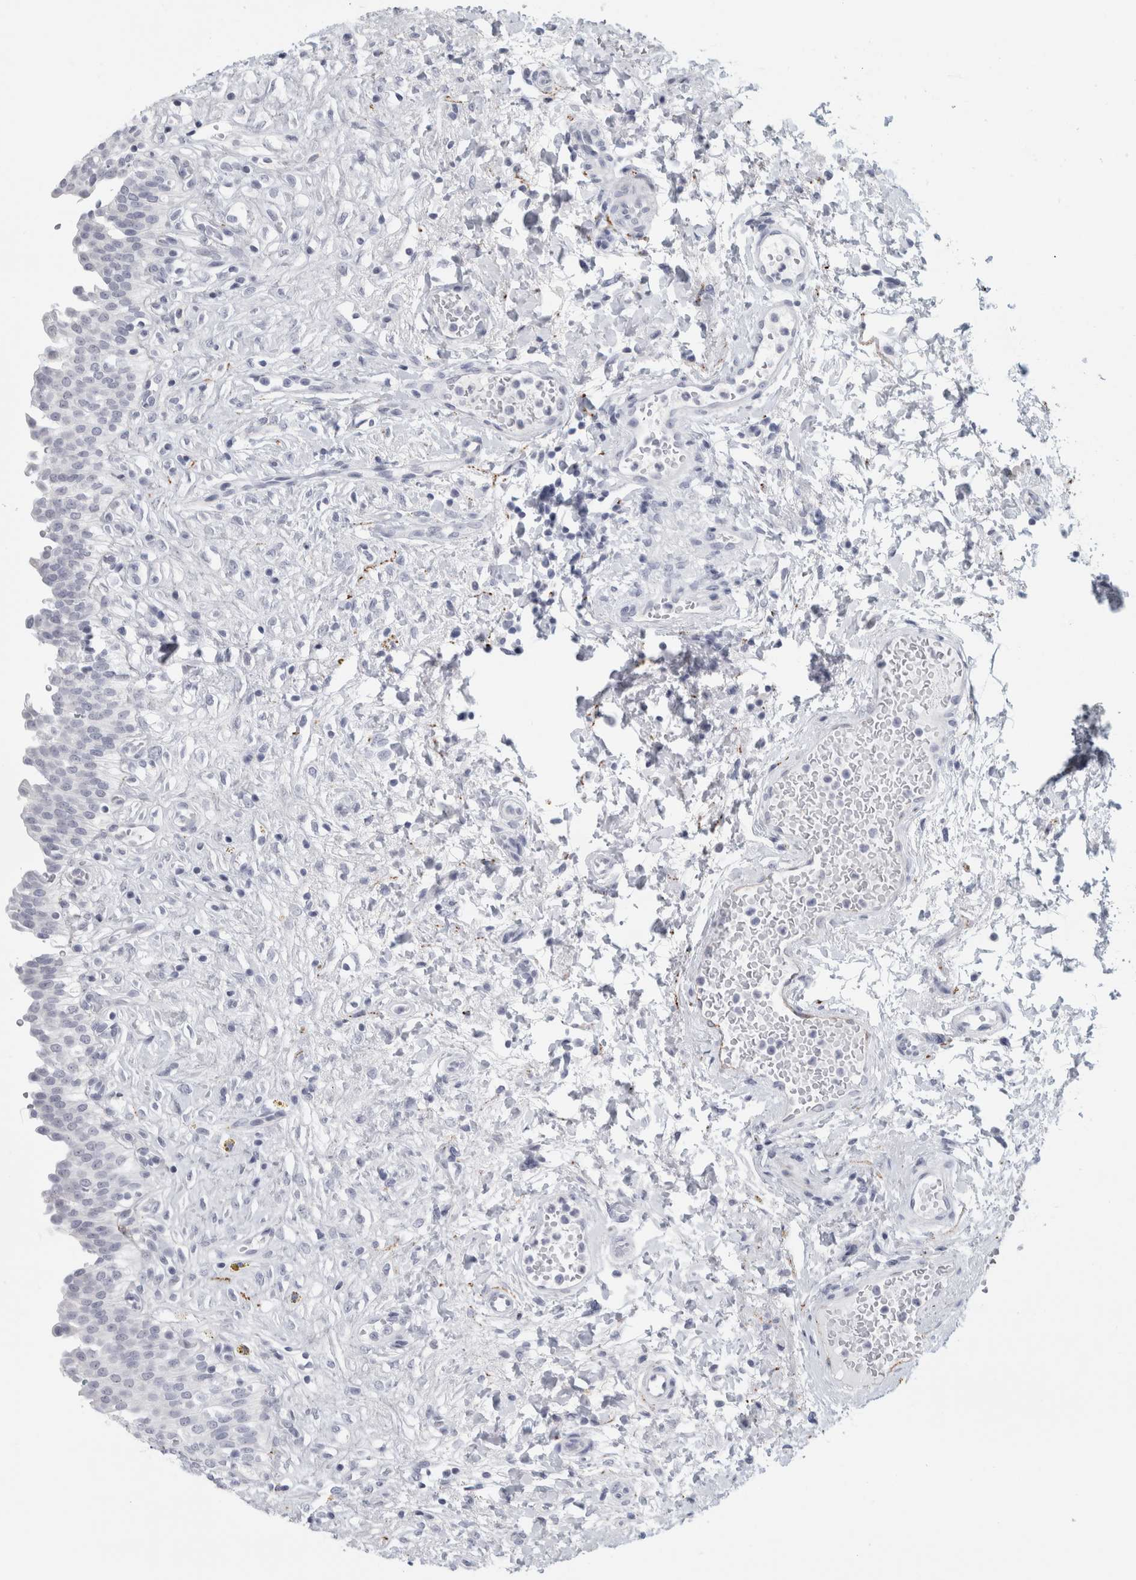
{"staining": {"intensity": "negative", "quantity": "none", "location": "none"}, "tissue": "urinary bladder", "cell_type": "Urothelial cells", "image_type": "normal", "snomed": [{"axis": "morphology", "description": "Urothelial carcinoma, High grade"}, {"axis": "topography", "description": "Urinary bladder"}], "caption": "Immunohistochemistry (IHC) micrograph of normal urinary bladder: urinary bladder stained with DAB (3,3'-diaminobenzidine) displays no significant protein expression in urothelial cells.", "gene": "CPE", "patient": {"sex": "male", "age": 46}}